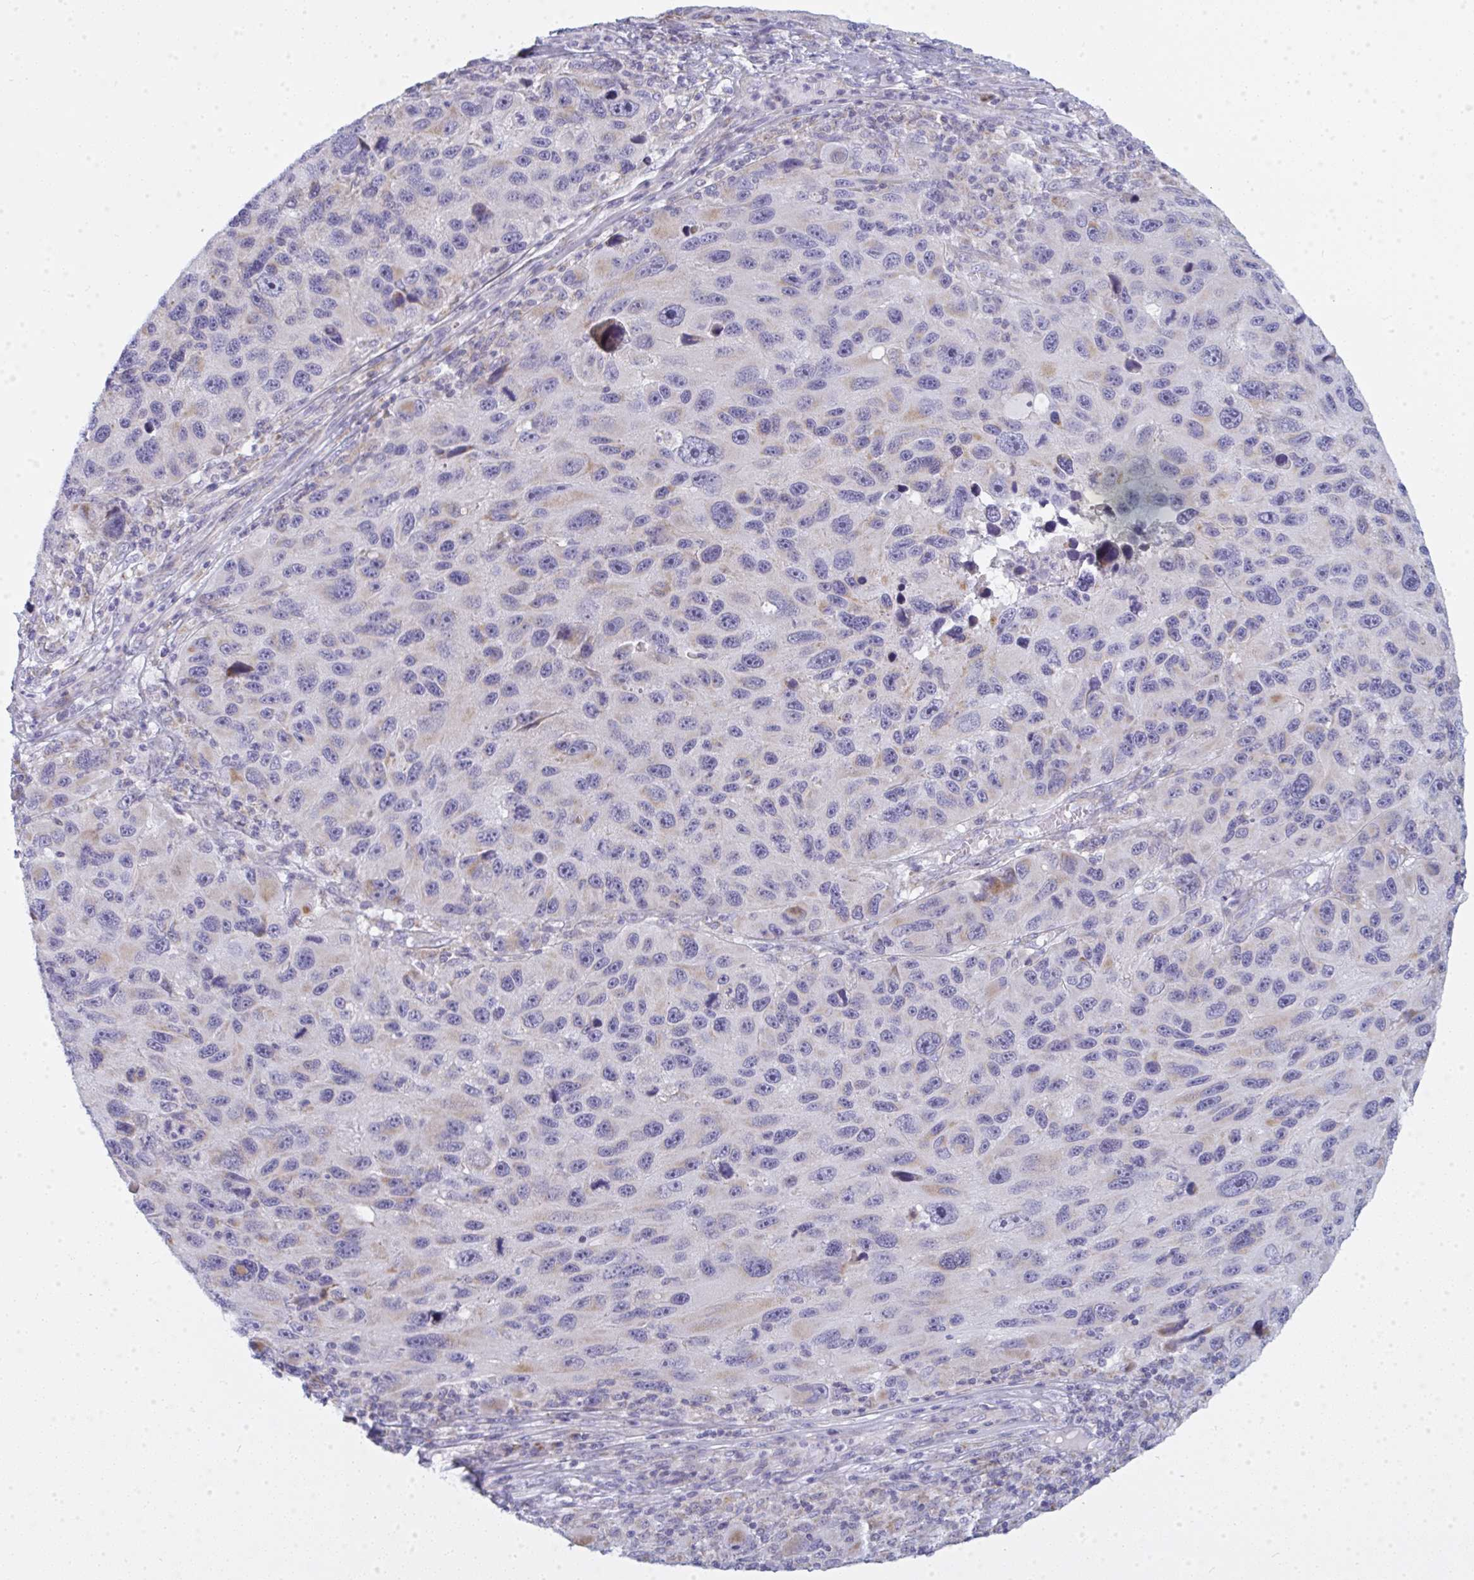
{"staining": {"intensity": "negative", "quantity": "none", "location": "none"}, "tissue": "melanoma", "cell_type": "Tumor cells", "image_type": "cancer", "snomed": [{"axis": "morphology", "description": "Malignant melanoma, NOS"}, {"axis": "topography", "description": "Skin"}], "caption": "The image reveals no significant staining in tumor cells of melanoma. (Brightfield microscopy of DAB (3,3'-diaminobenzidine) IHC at high magnification).", "gene": "ATG9A", "patient": {"sex": "male", "age": 53}}